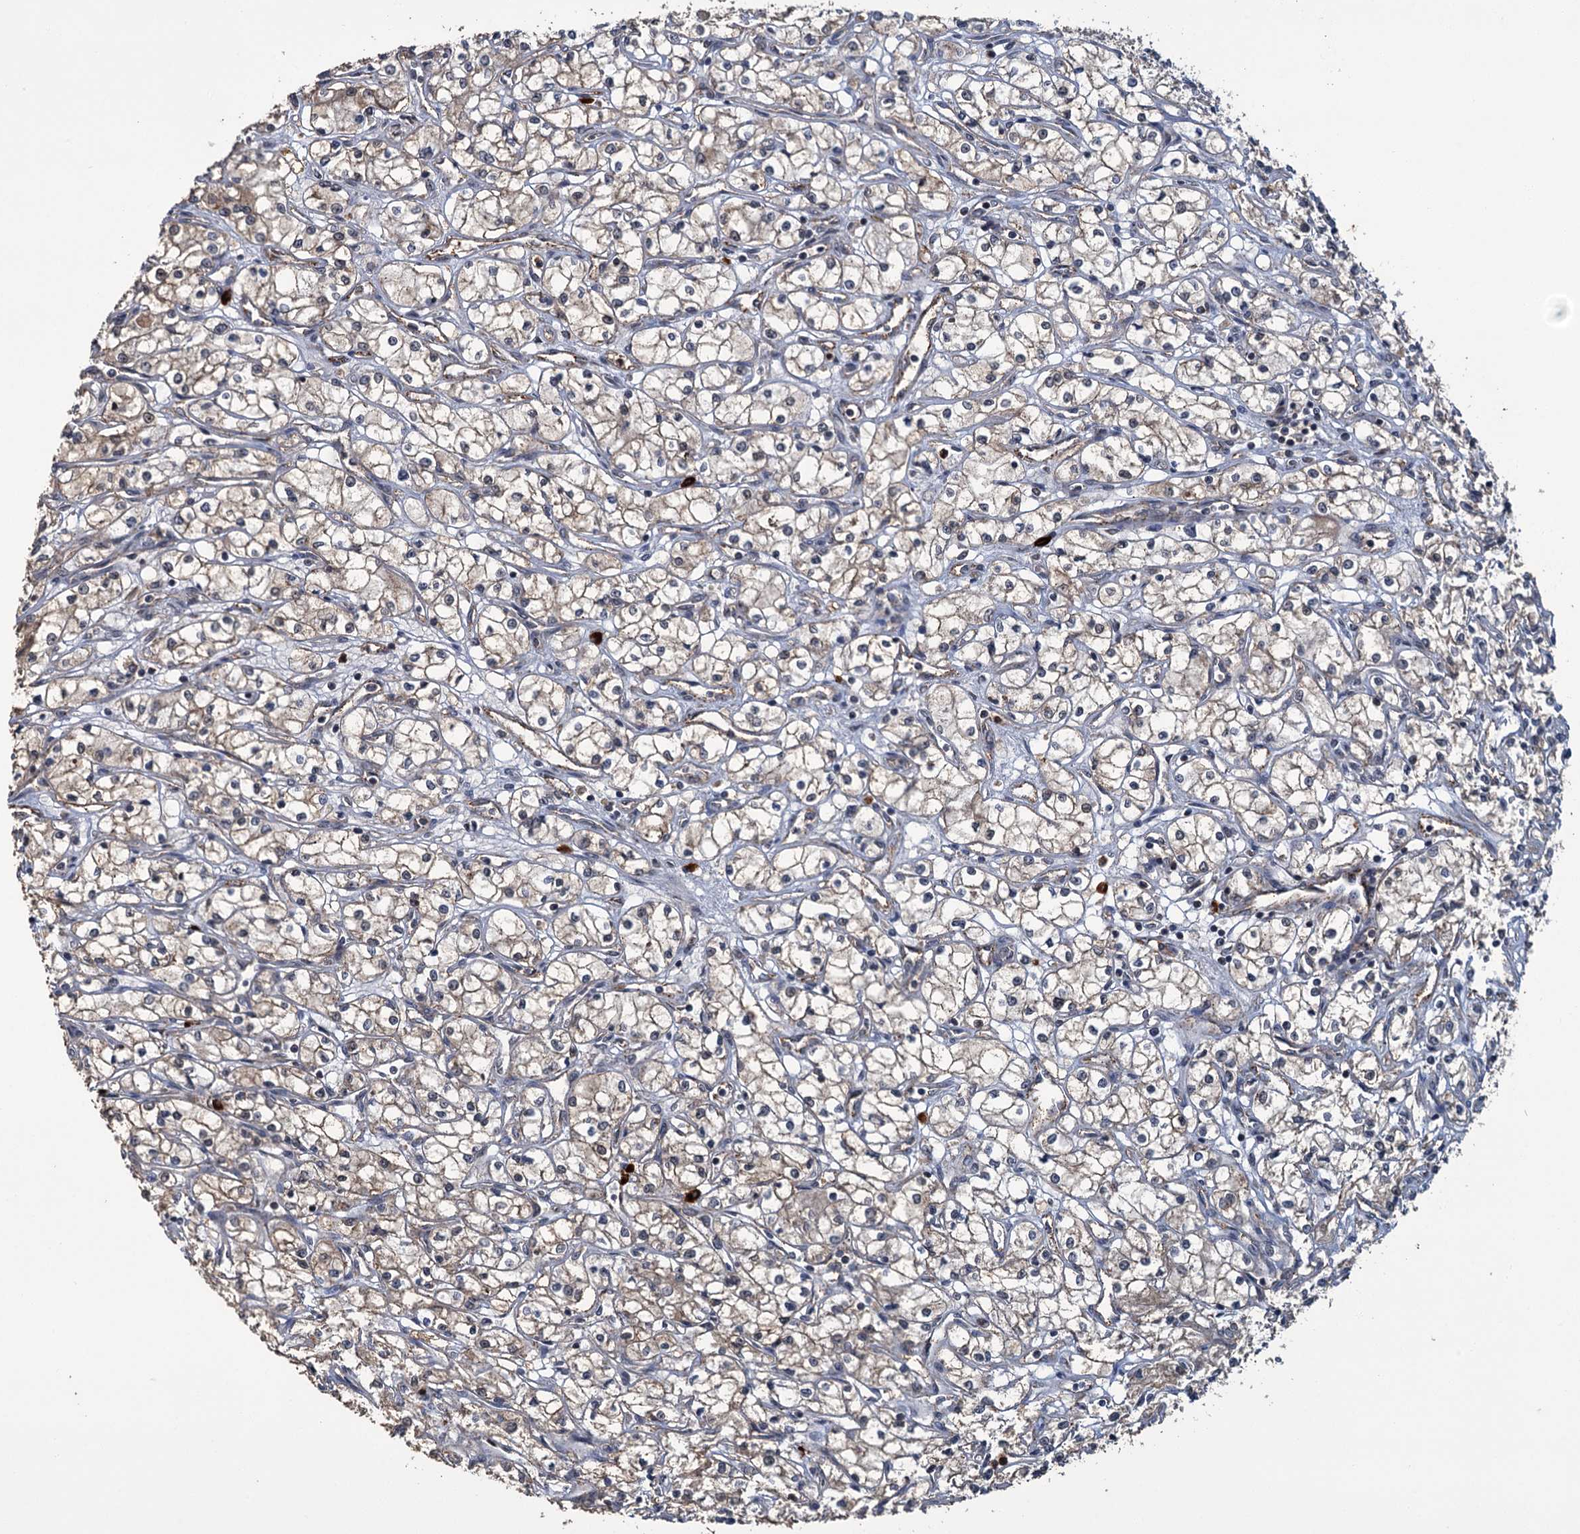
{"staining": {"intensity": "weak", "quantity": "25%-75%", "location": "nuclear"}, "tissue": "renal cancer", "cell_type": "Tumor cells", "image_type": "cancer", "snomed": [{"axis": "morphology", "description": "Adenocarcinoma, NOS"}, {"axis": "topography", "description": "Kidney"}], "caption": "IHC of human renal cancer displays low levels of weak nuclear staining in about 25%-75% of tumor cells.", "gene": "KANSL2", "patient": {"sex": "male", "age": 59}}